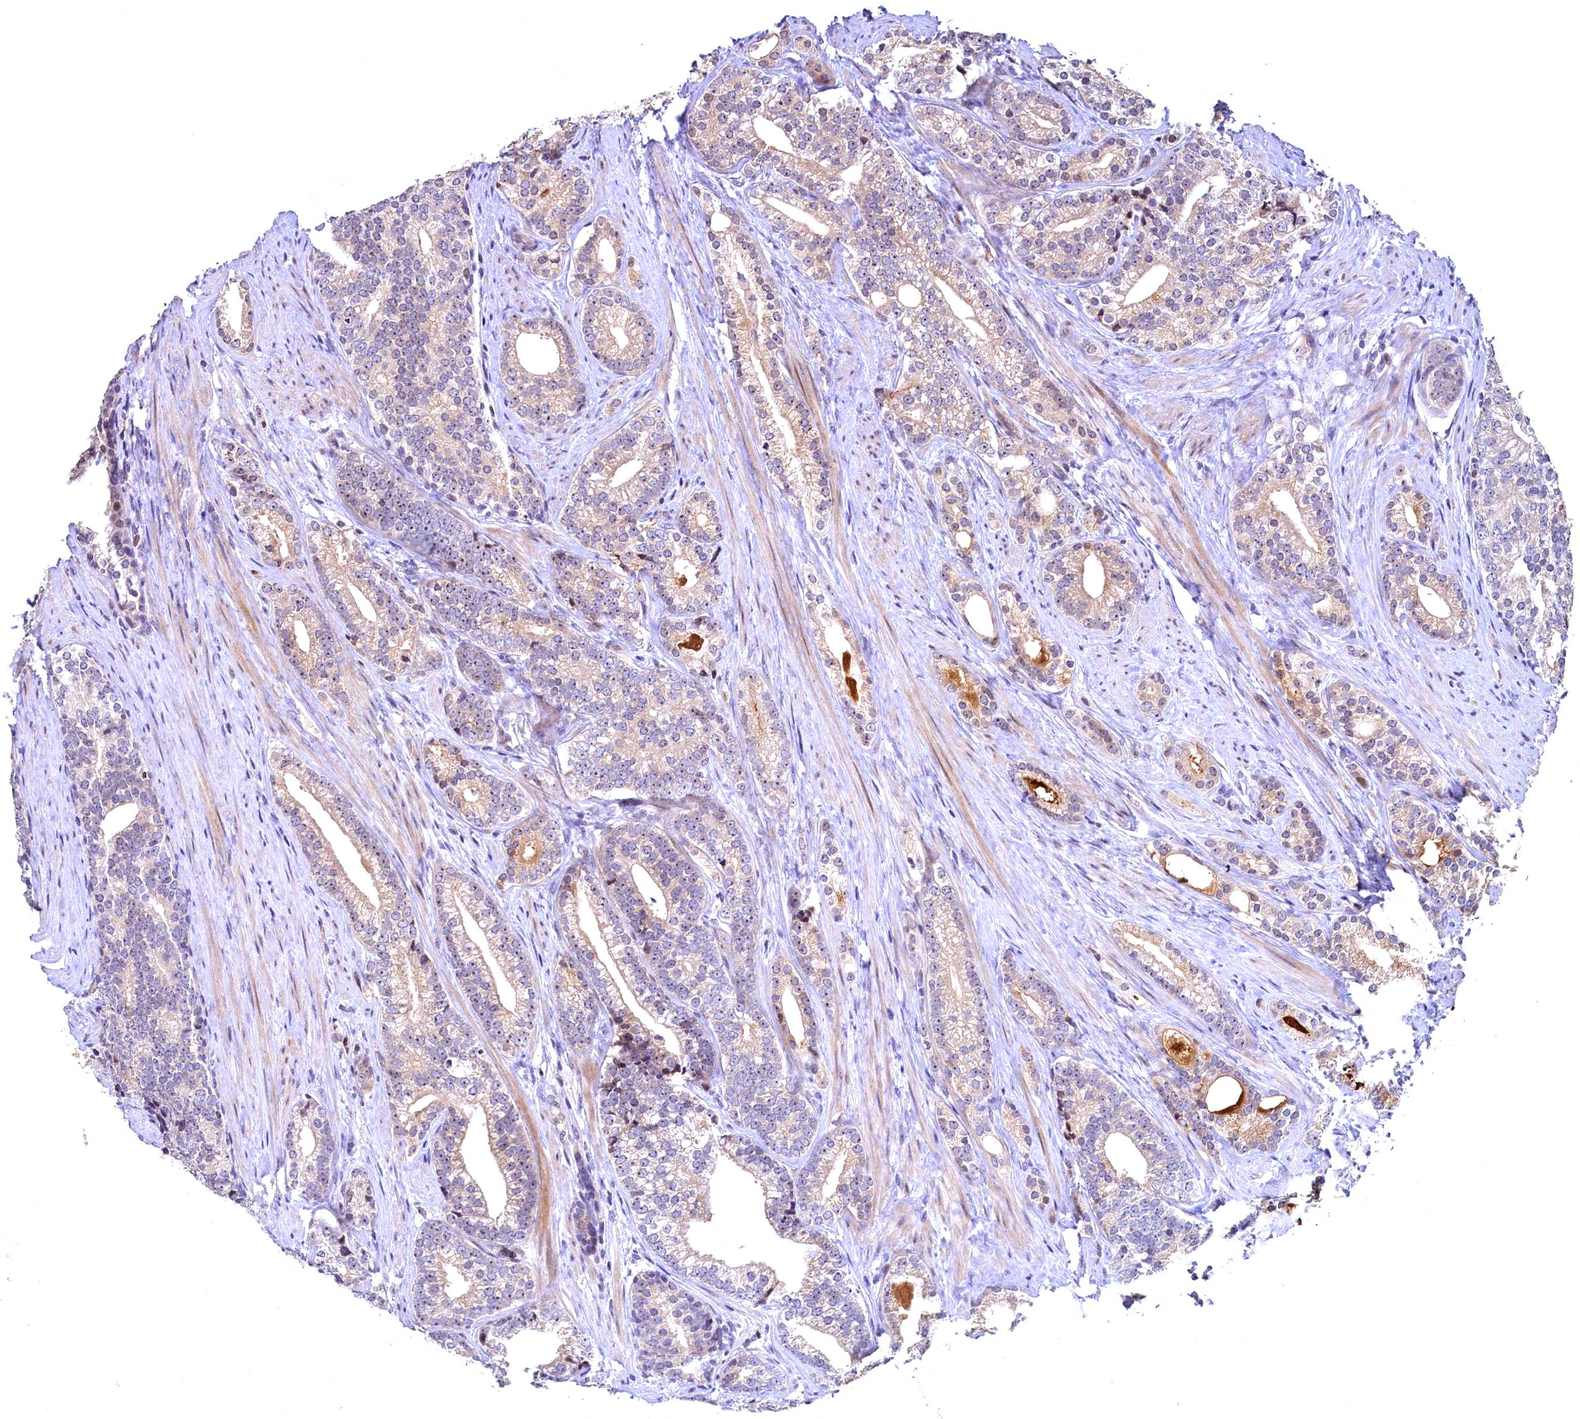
{"staining": {"intensity": "moderate", "quantity": "25%-75%", "location": "cytoplasmic/membranous"}, "tissue": "prostate cancer", "cell_type": "Tumor cells", "image_type": "cancer", "snomed": [{"axis": "morphology", "description": "Adenocarcinoma, Low grade"}, {"axis": "topography", "description": "Prostate"}], "caption": "A medium amount of moderate cytoplasmic/membranous staining is present in about 25%-75% of tumor cells in prostate low-grade adenocarcinoma tissue.", "gene": "LATS2", "patient": {"sex": "male", "age": 71}}